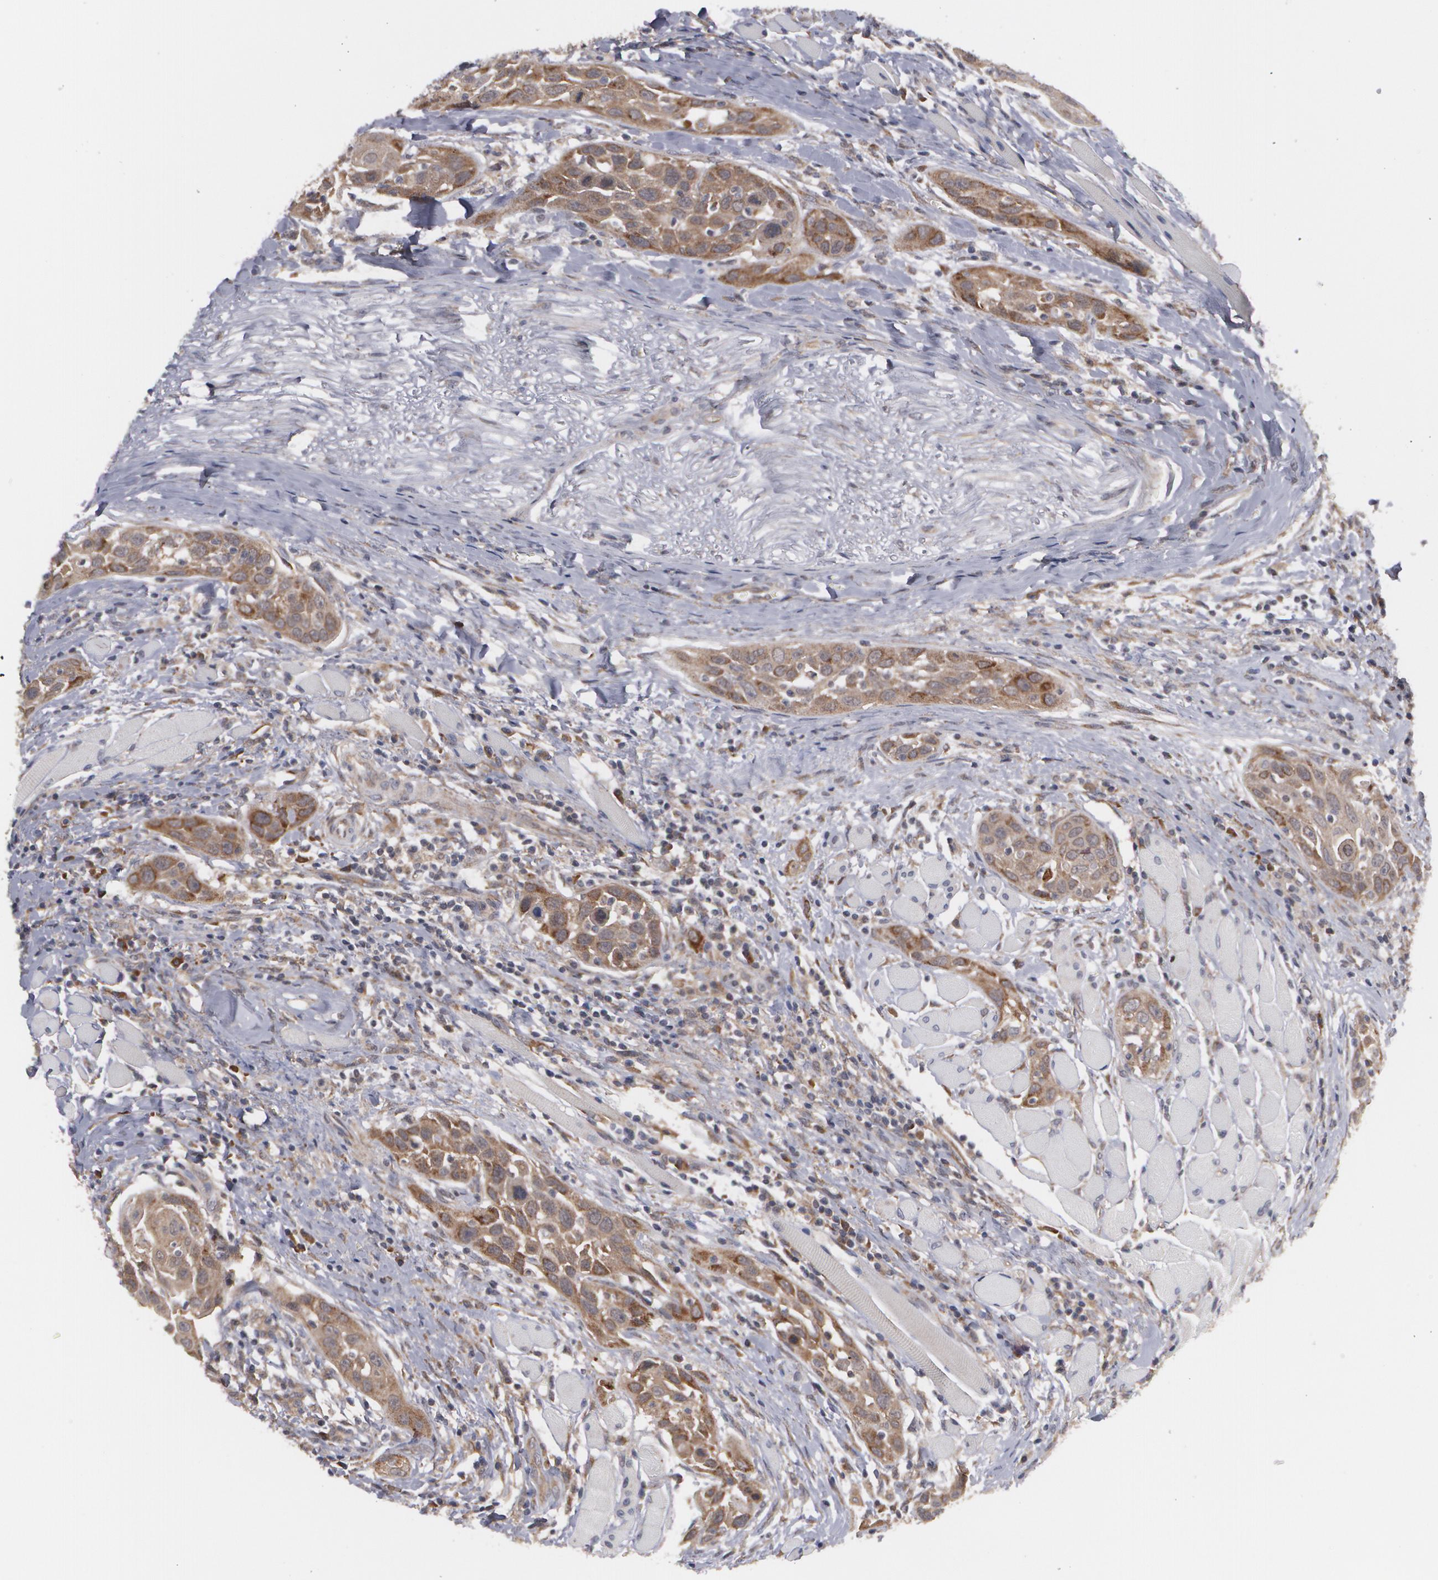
{"staining": {"intensity": "moderate", "quantity": "<25%", "location": "cytoplasmic/membranous"}, "tissue": "head and neck cancer", "cell_type": "Tumor cells", "image_type": "cancer", "snomed": [{"axis": "morphology", "description": "Squamous cell carcinoma, NOS"}, {"axis": "topography", "description": "Oral tissue"}, {"axis": "topography", "description": "Head-Neck"}], "caption": "Head and neck cancer tissue demonstrates moderate cytoplasmic/membranous staining in about <25% of tumor cells", "gene": "BMP6", "patient": {"sex": "female", "age": 50}}